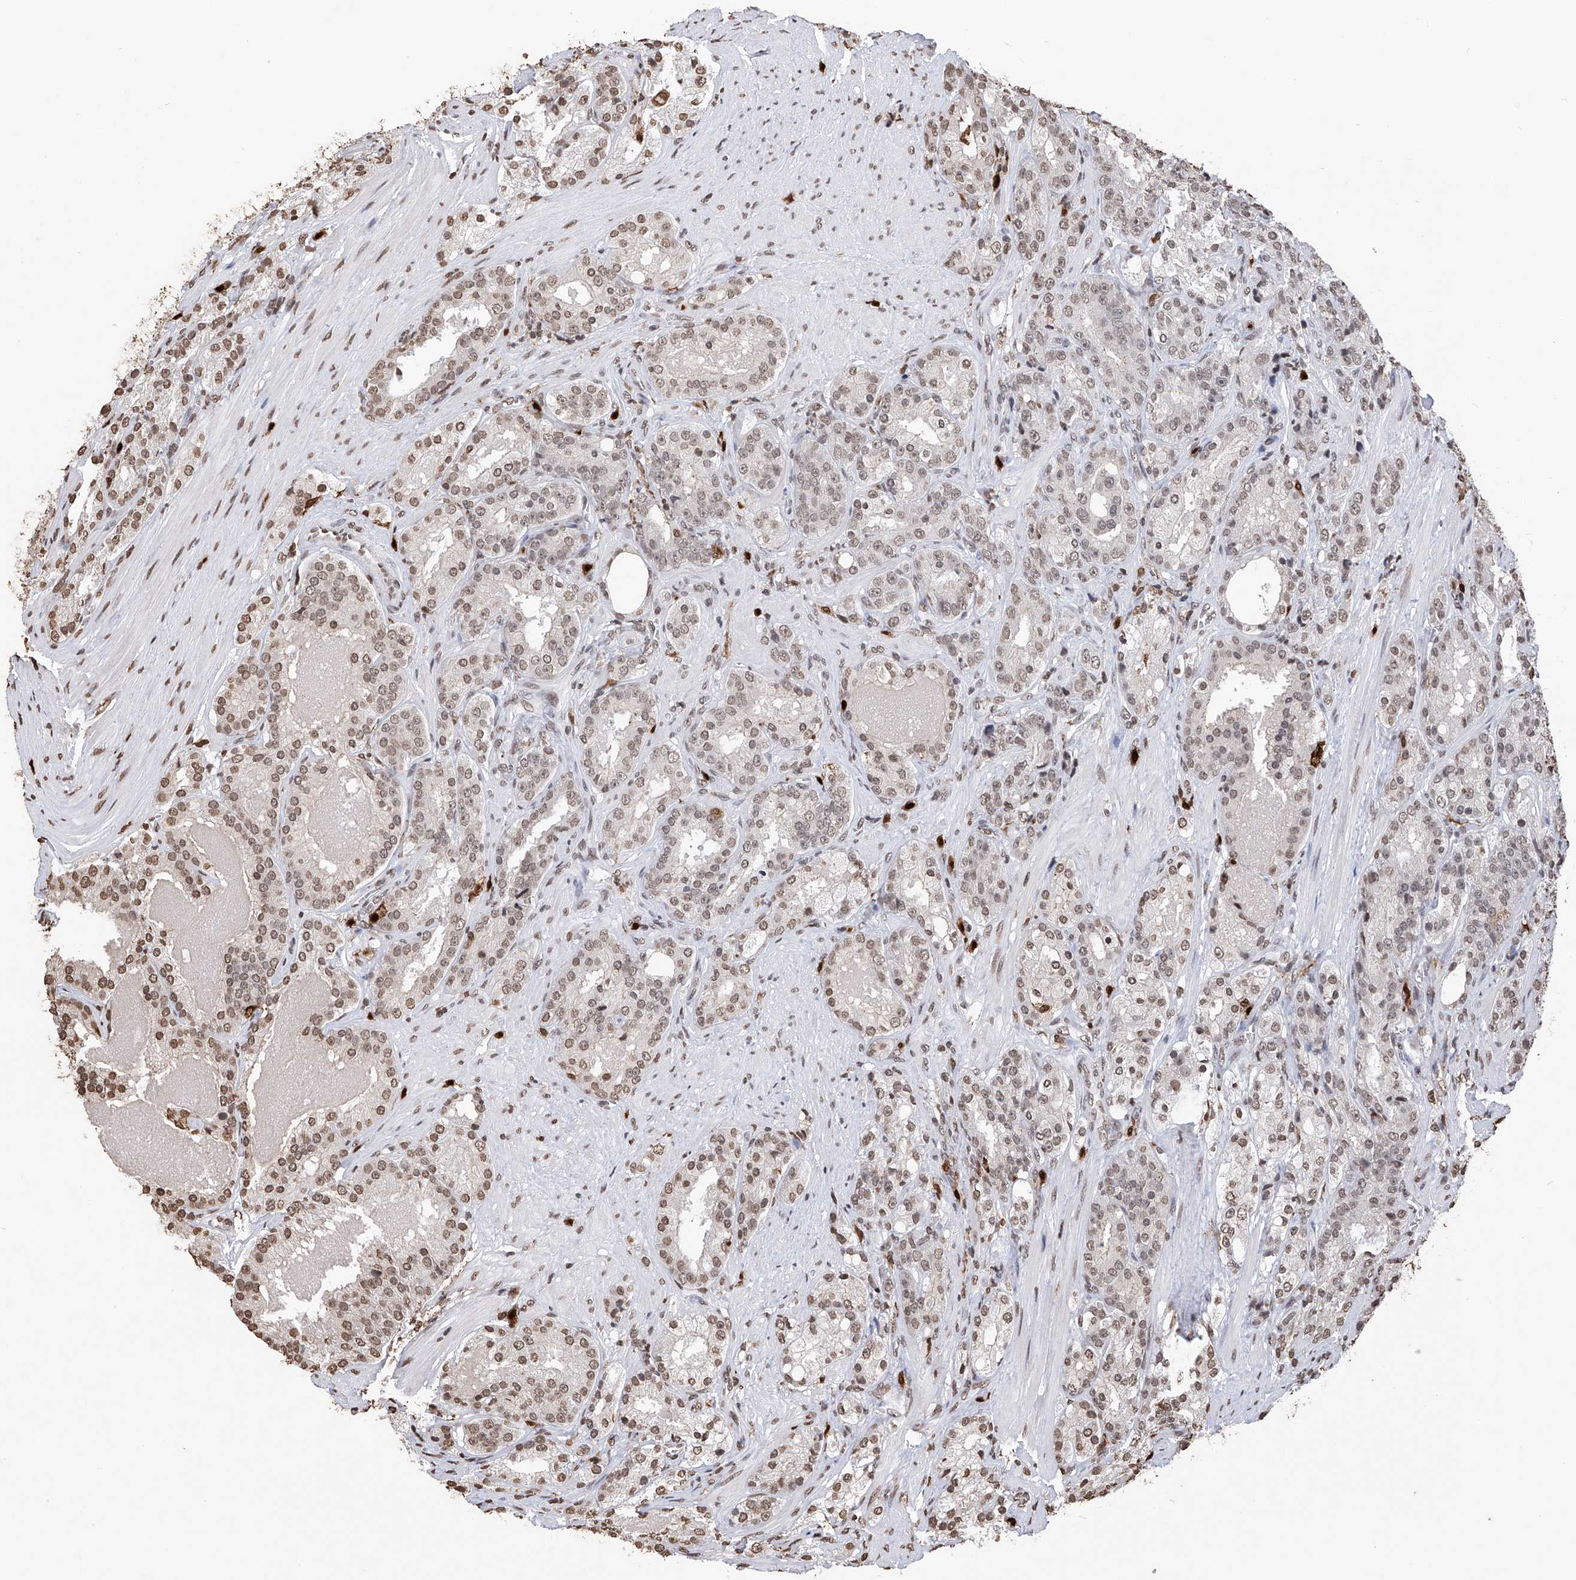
{"staining": {"intensity": "moderate", "quantity": "25%-75%", "location": "nuclear"}, "tissue": "prostate cancer", "cell_type": "Tumor cells", "image_type": "cancer", "snomed": [{"axis": "morphology", "description": "Adenocarcinoma, High grade"}, {"axis": "topography", "description": "Prostate"}], "caption": "A high-resolution photomicrograph shows IHC staining of prostate cancer, which exhibits moderate nuclear positivity in about 25%-75% of tumor cells.", "gene": "CFAP410", "patient": {"sex": "male", "age": 60}}